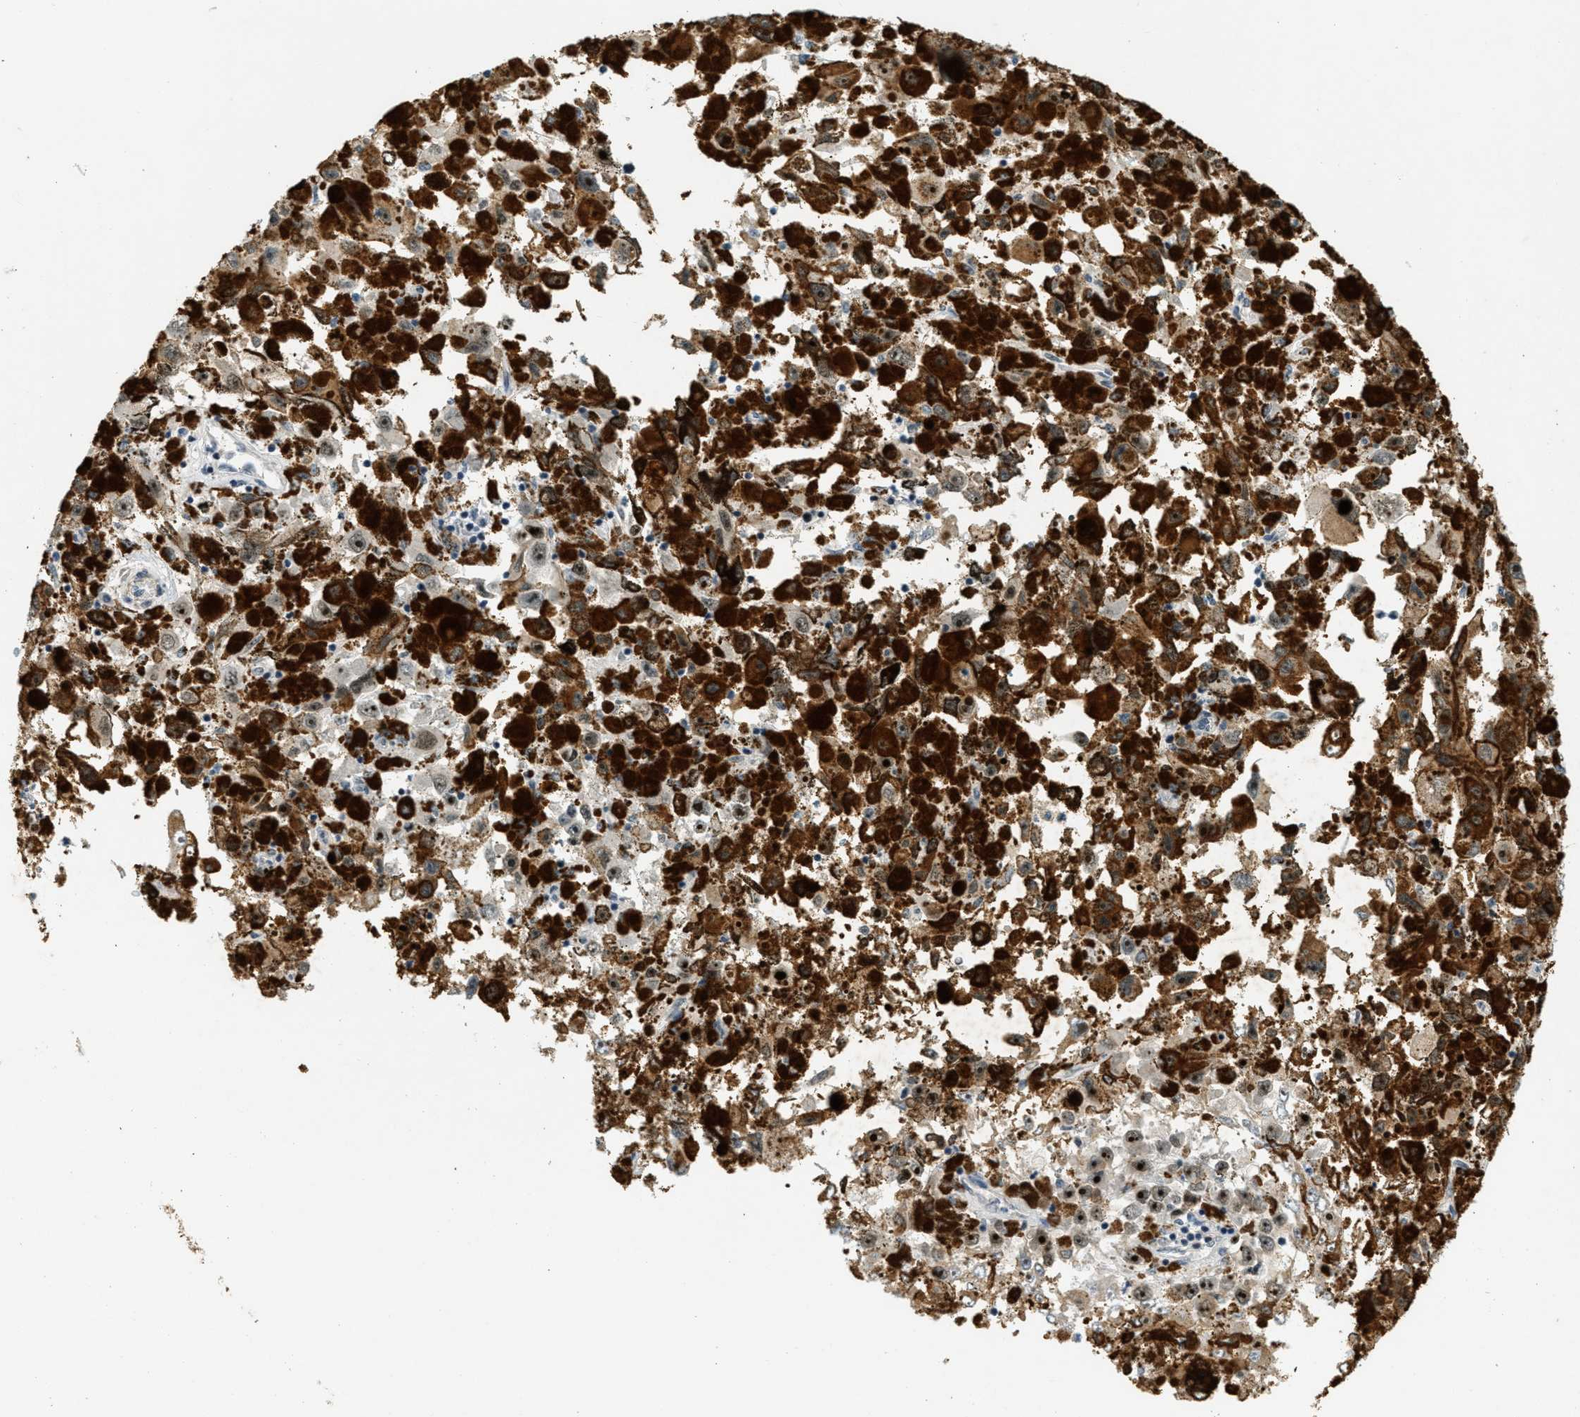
{"staining": {"intensity": "moderate", "quantity": ">75%", "location": "cytoplasmic/membranous,nuclear"}, "tissue": "melanoma", "cell_type": "Tumor cells", "image_type": "cancer", "snomed": [{"axis": "morphology", "description": "Malignant melanoma, NOS"}, {"axis": "topography", "description": "Skin"}], "caption": "Immunohistochemical staining of human melanoma shows medium levels of moderate cytoplasmic/membranous and nuclear protein positivity in about >75% of tumor cells.", "gene": "DDX47", "patient": {"sex": "female", "age": 104}}